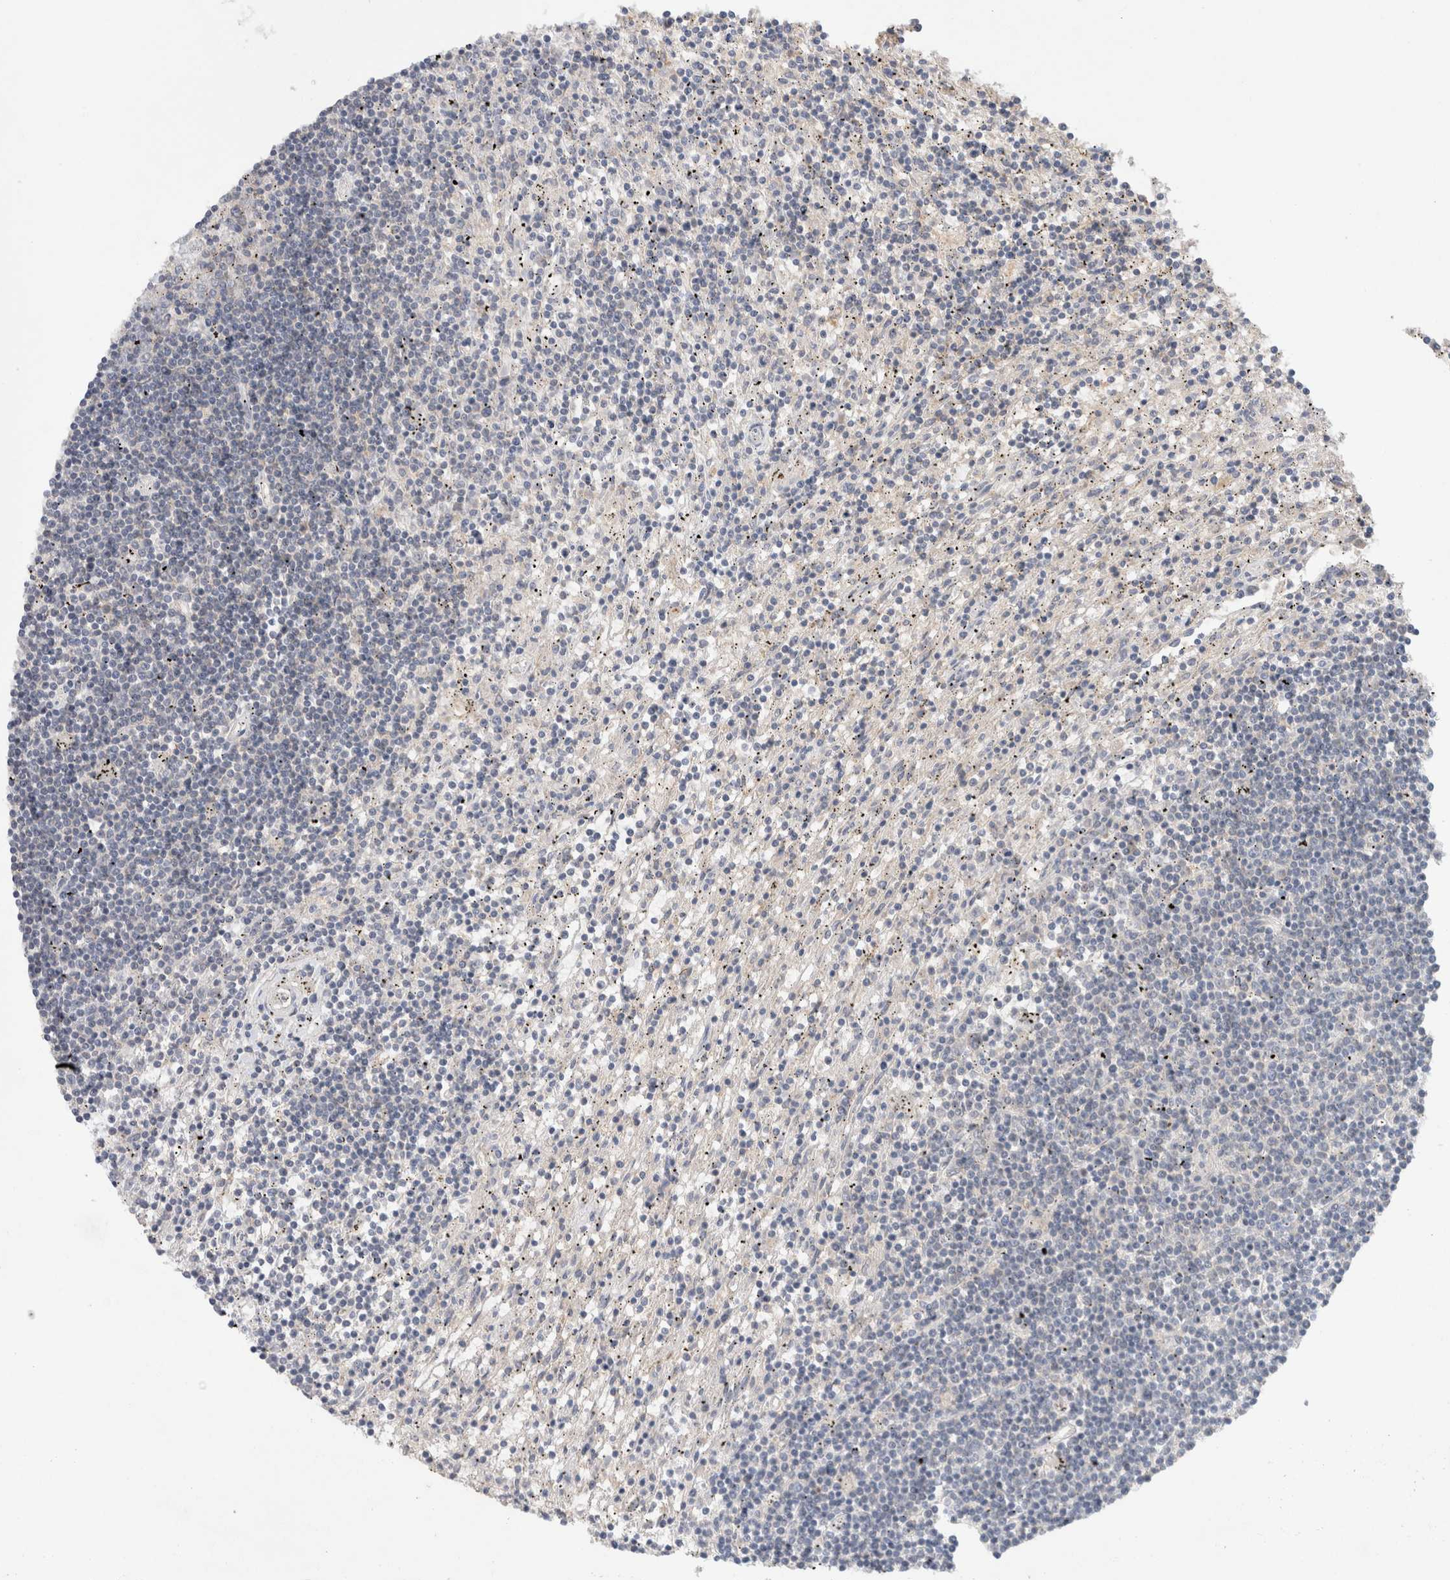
{"staining": {"intensity": "negative", "quantity": "none", "location": "none"}, "tissue": "lymphoma", "cell_type": "Tumor cells", "image_type": "cancer", "snomed": [{"axis": "morphology", "description": "Malignant lymphoma, non-Hodgkin's type, Low grade"}, {"axis": "topography", "description": "Spleen"}], "caption": "The photomicrograph shows no staining of tumor cells in lymphoma.", "gene": "RAB14", "patient": {"sex": "male", "age": 76}}